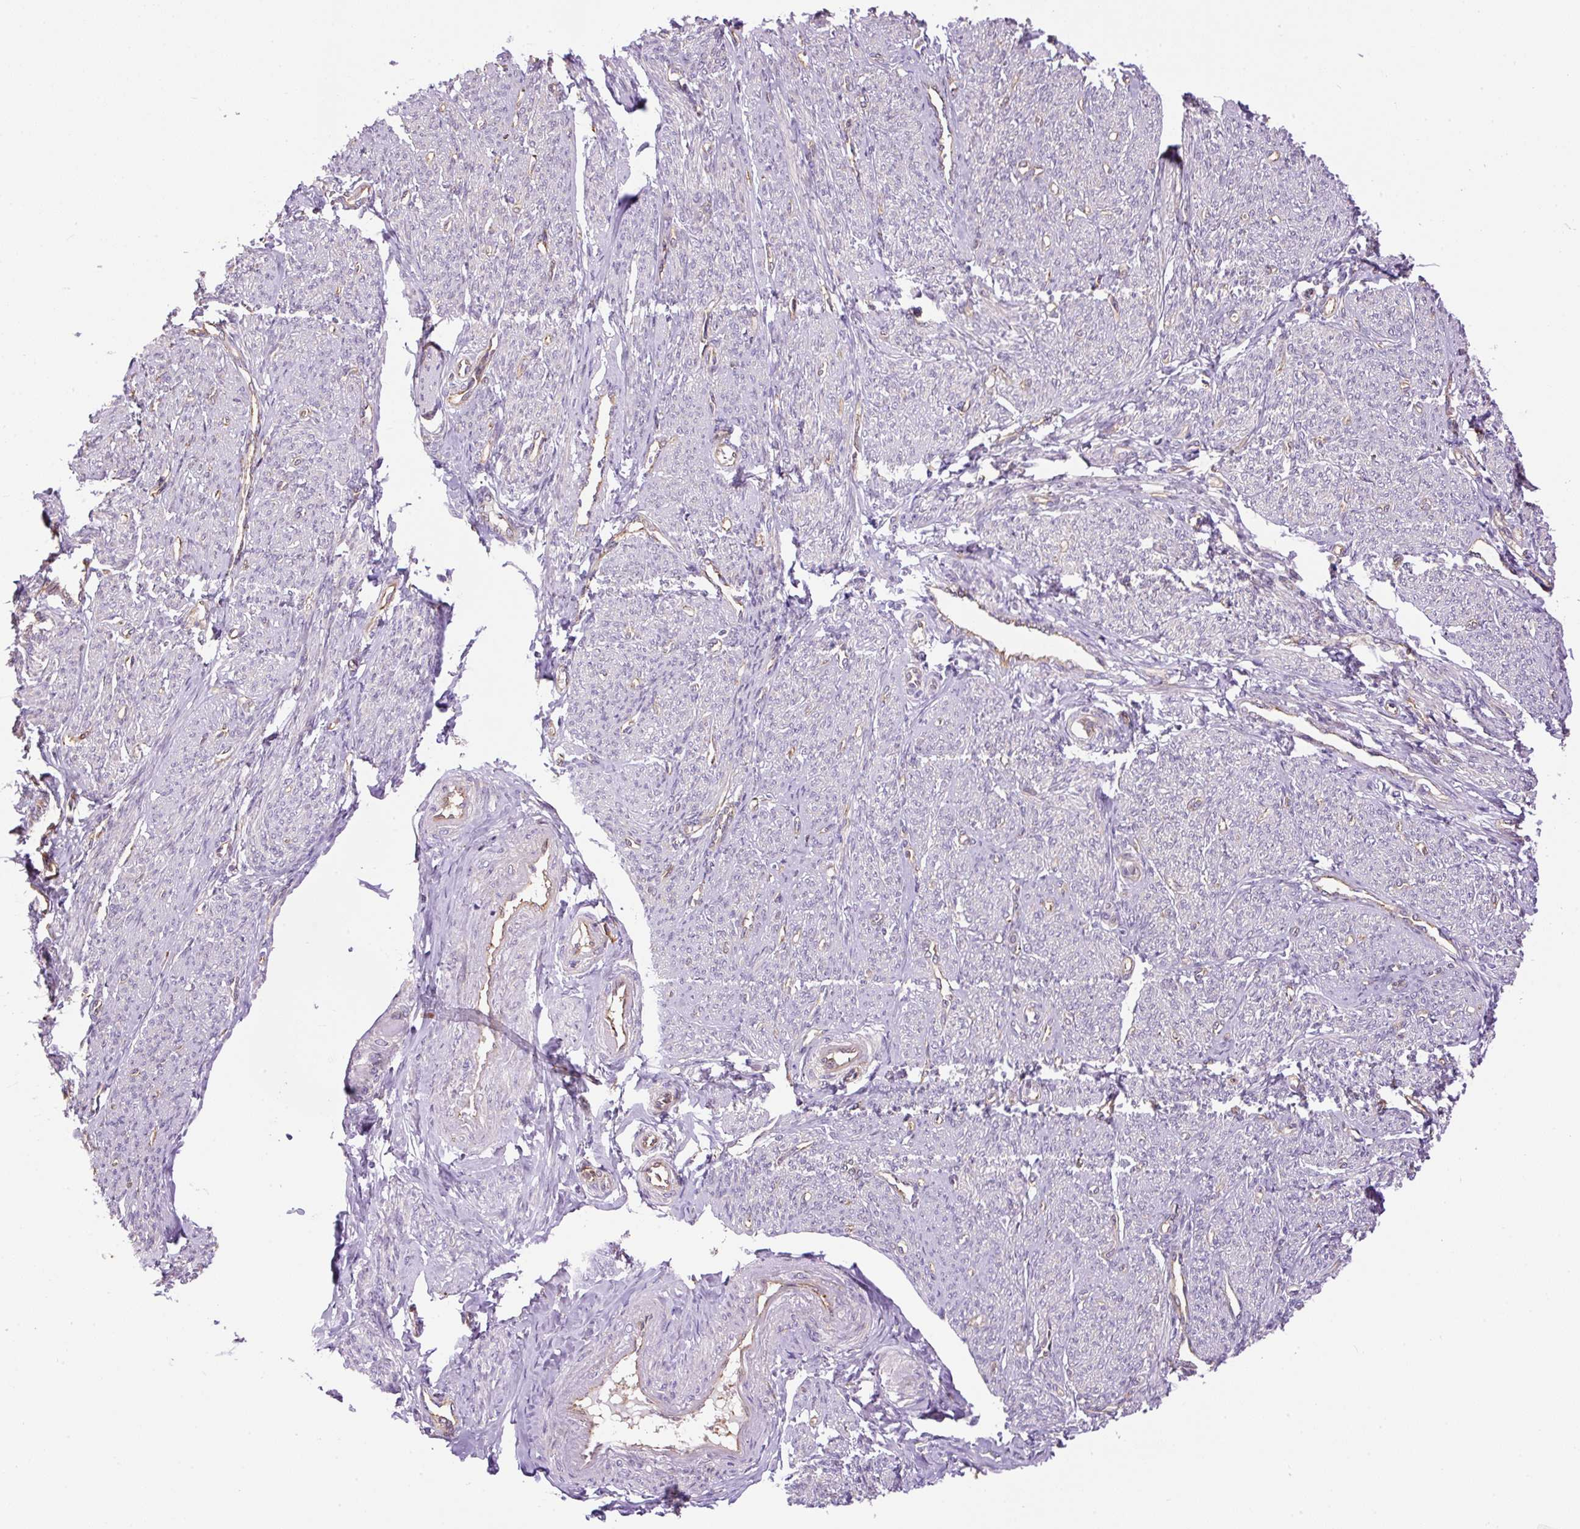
{"staining": {"intensity": "negative", "quantity": "none", "location": "none"}, "tissue": "smooth muscle", "cell_type": "Smooth muscle cells", "image_type": "normal", "snomed": [{"axis": "morphology", "description": "Normal tissue, NOS"}, {"axis": "topography", "description": "Smooth muscle"}], "caption": "Smooth muscle stained for a protein using immunohistochemistry (IHC) demonstrates no staining smooth muscle cells.", "gene": "PPME1", "patient": {"sex": "female", "age": 65}}